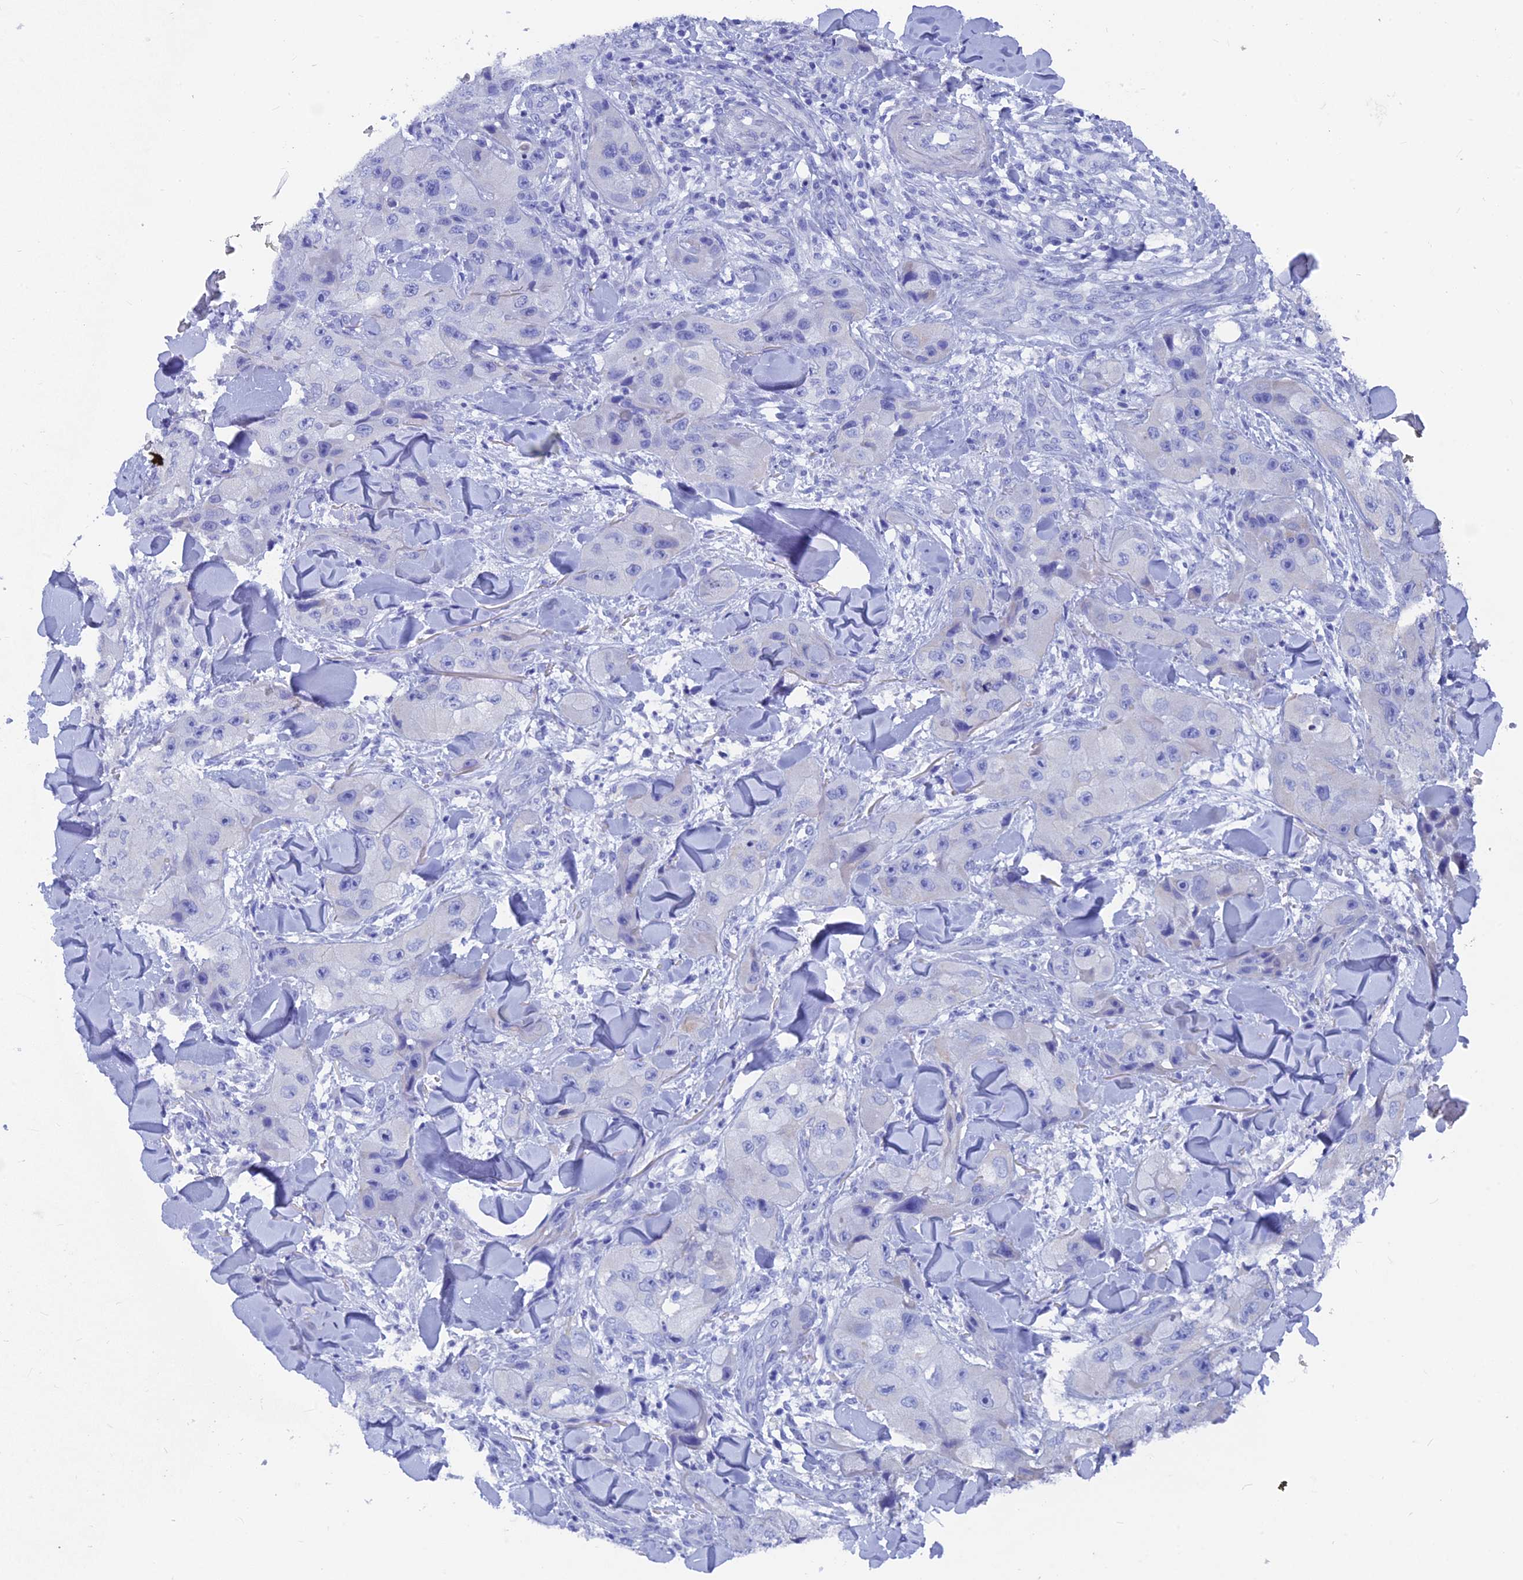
{"staining": {"intensity": "negative", "quantity": "none", "location": "none"}, "tissue": "skin cancer", "cell_type": "Tumor cells", "image_type": "cancer", "snomed": [{"axis": "morphology", "description": "Squamous cell carcinoma, NOS"}, {"axis": "topography", "description": "Skin"}, {"axis": "topography", "description": "Subcutis"}], "caption": "Skin squamous cell carcinoma was stained to show a protein in brown. There is no significant staining in tumor cells.", "gene": "AK4", "patient": {"sex": "male", "age": 73}}